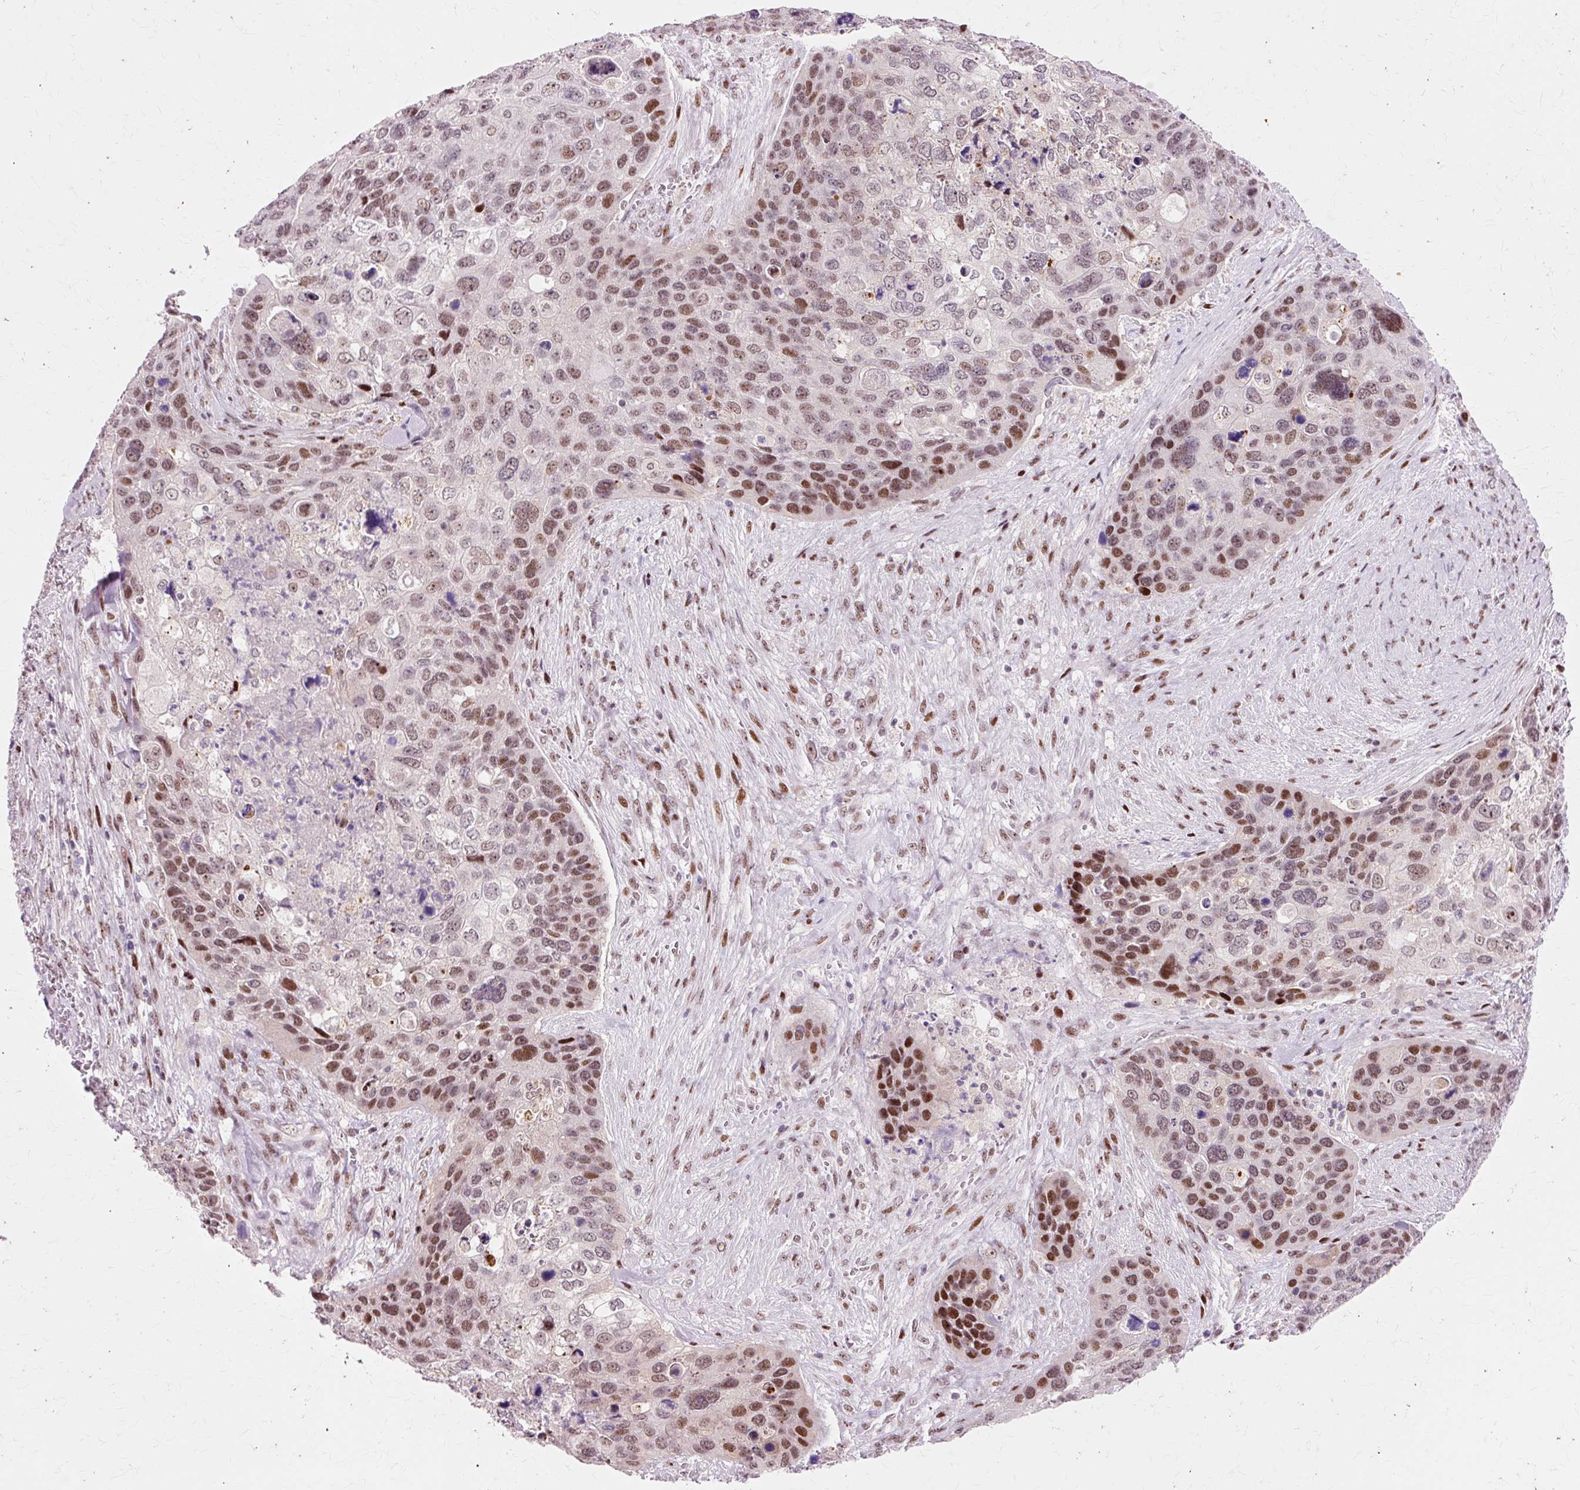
{"staining": {"intensity": "moderate", "quantity": ">75%", "location": "nuclear"}, "tissue": "skin cancer", "cell_type": "Tumor cells", "image_type": "cancer", "snomed": [{"axis": "morphology", "description": "Basal cell carcinoma"}, {"axis": "topography", "description": "Skin"}], "caption": "Basal cell carcinoma (skin) stained with a protein marker exhibits moderate staining in tumor cells.", "gene": "MACROD2", "patient": {"sex": "female", "age": 74}}